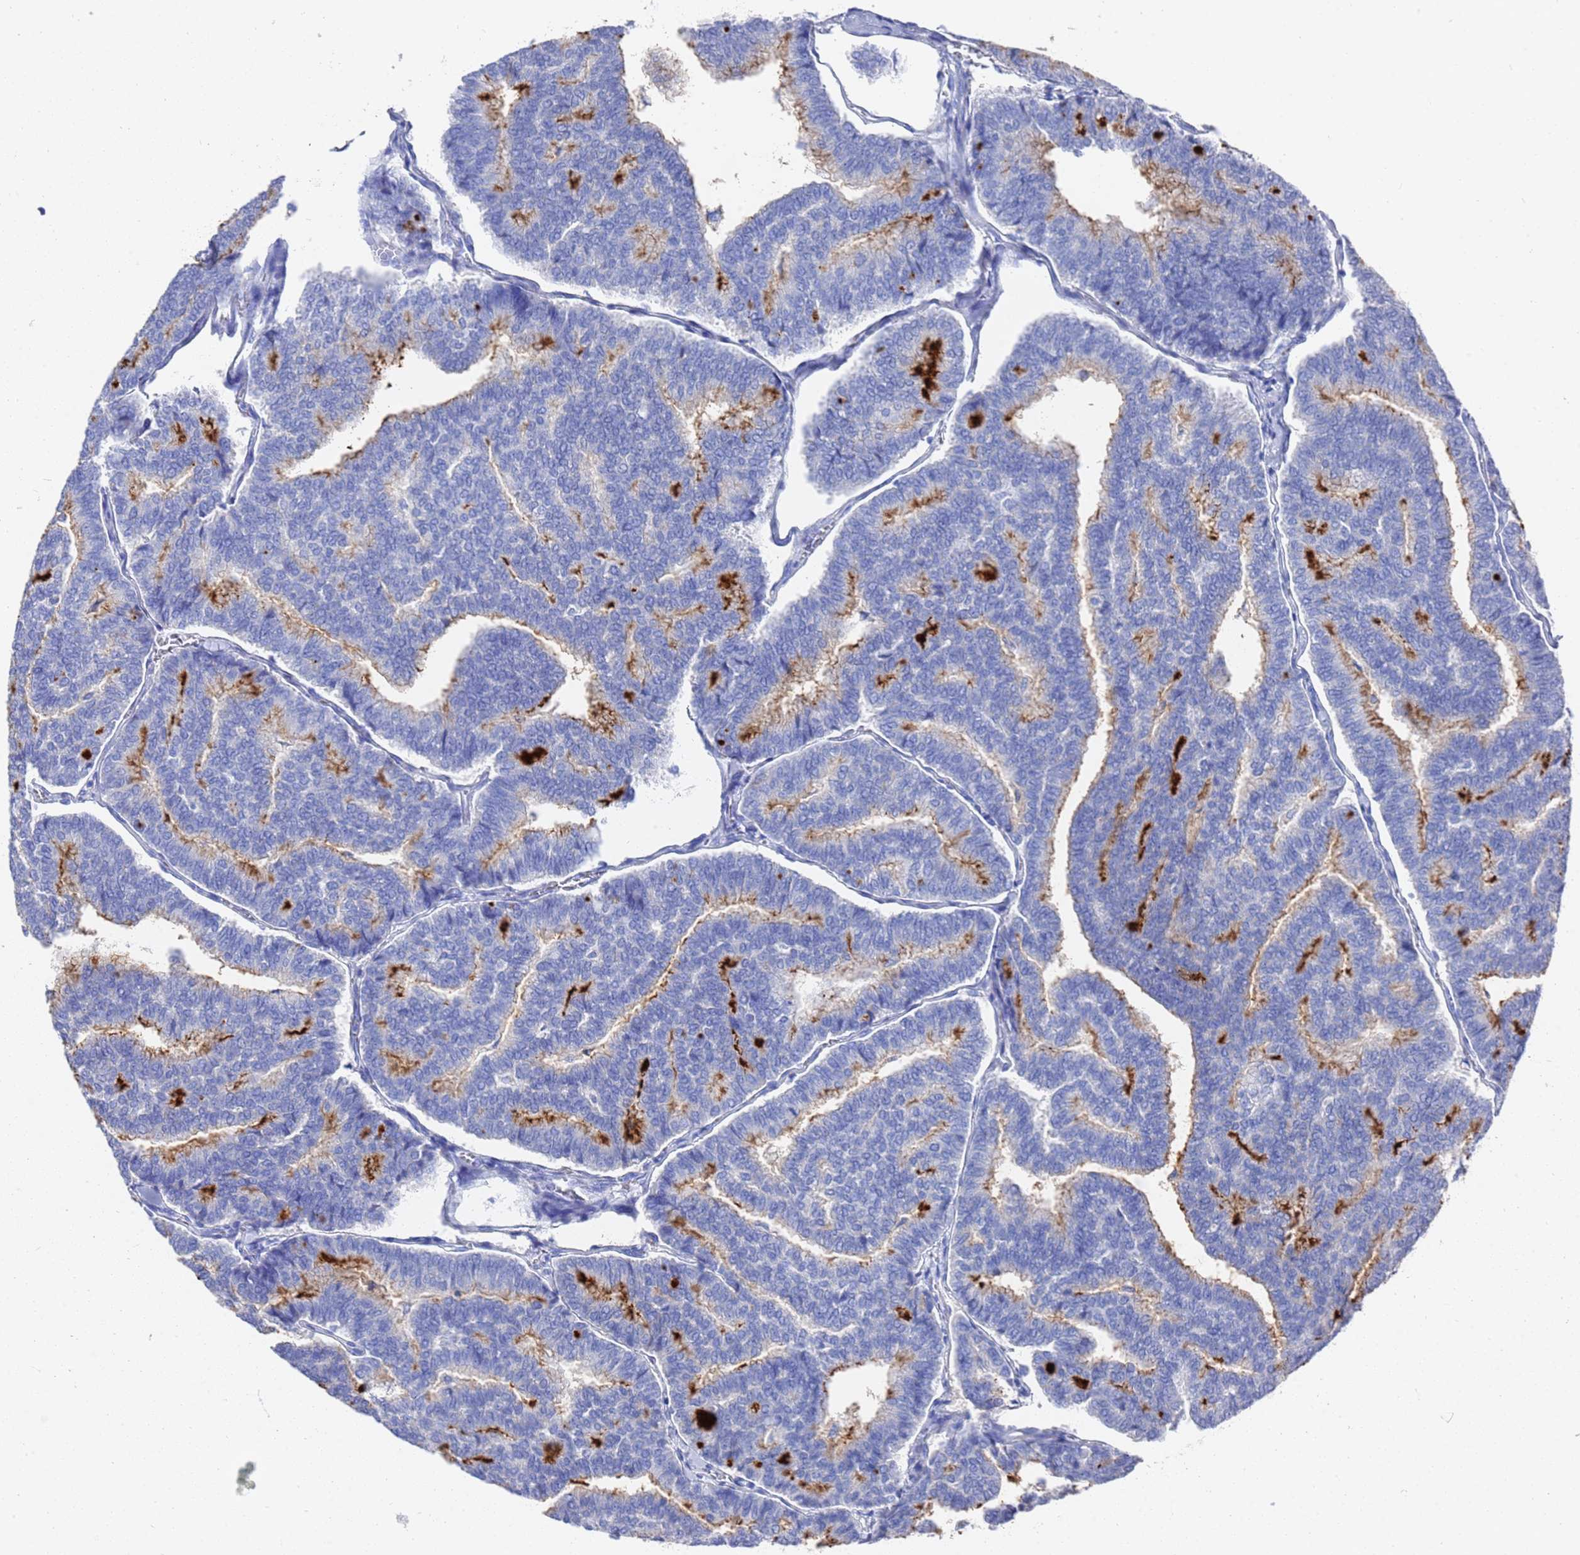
{"staining": {"intensity": "moderate", "quantity": "<25%", "location": "cytoplasmic/membranous"}, "tissue": "thyroid cancer", "cell_type": "Tumor cells", "image_type": "cancer", "snomed": [{"axis": "morphology", "description": "Papillary adenocarcinoma, NOS"}, {"axis": "topography", "description": "Thyroid gland"}], "caption": "This is an image of IHC staining of thyroid cancer, which shows moderate staining in the cytoplasmic/membranous of tumor cells.", "gene": "GGT1", "patient": {"sex": "female", "age": 35}}